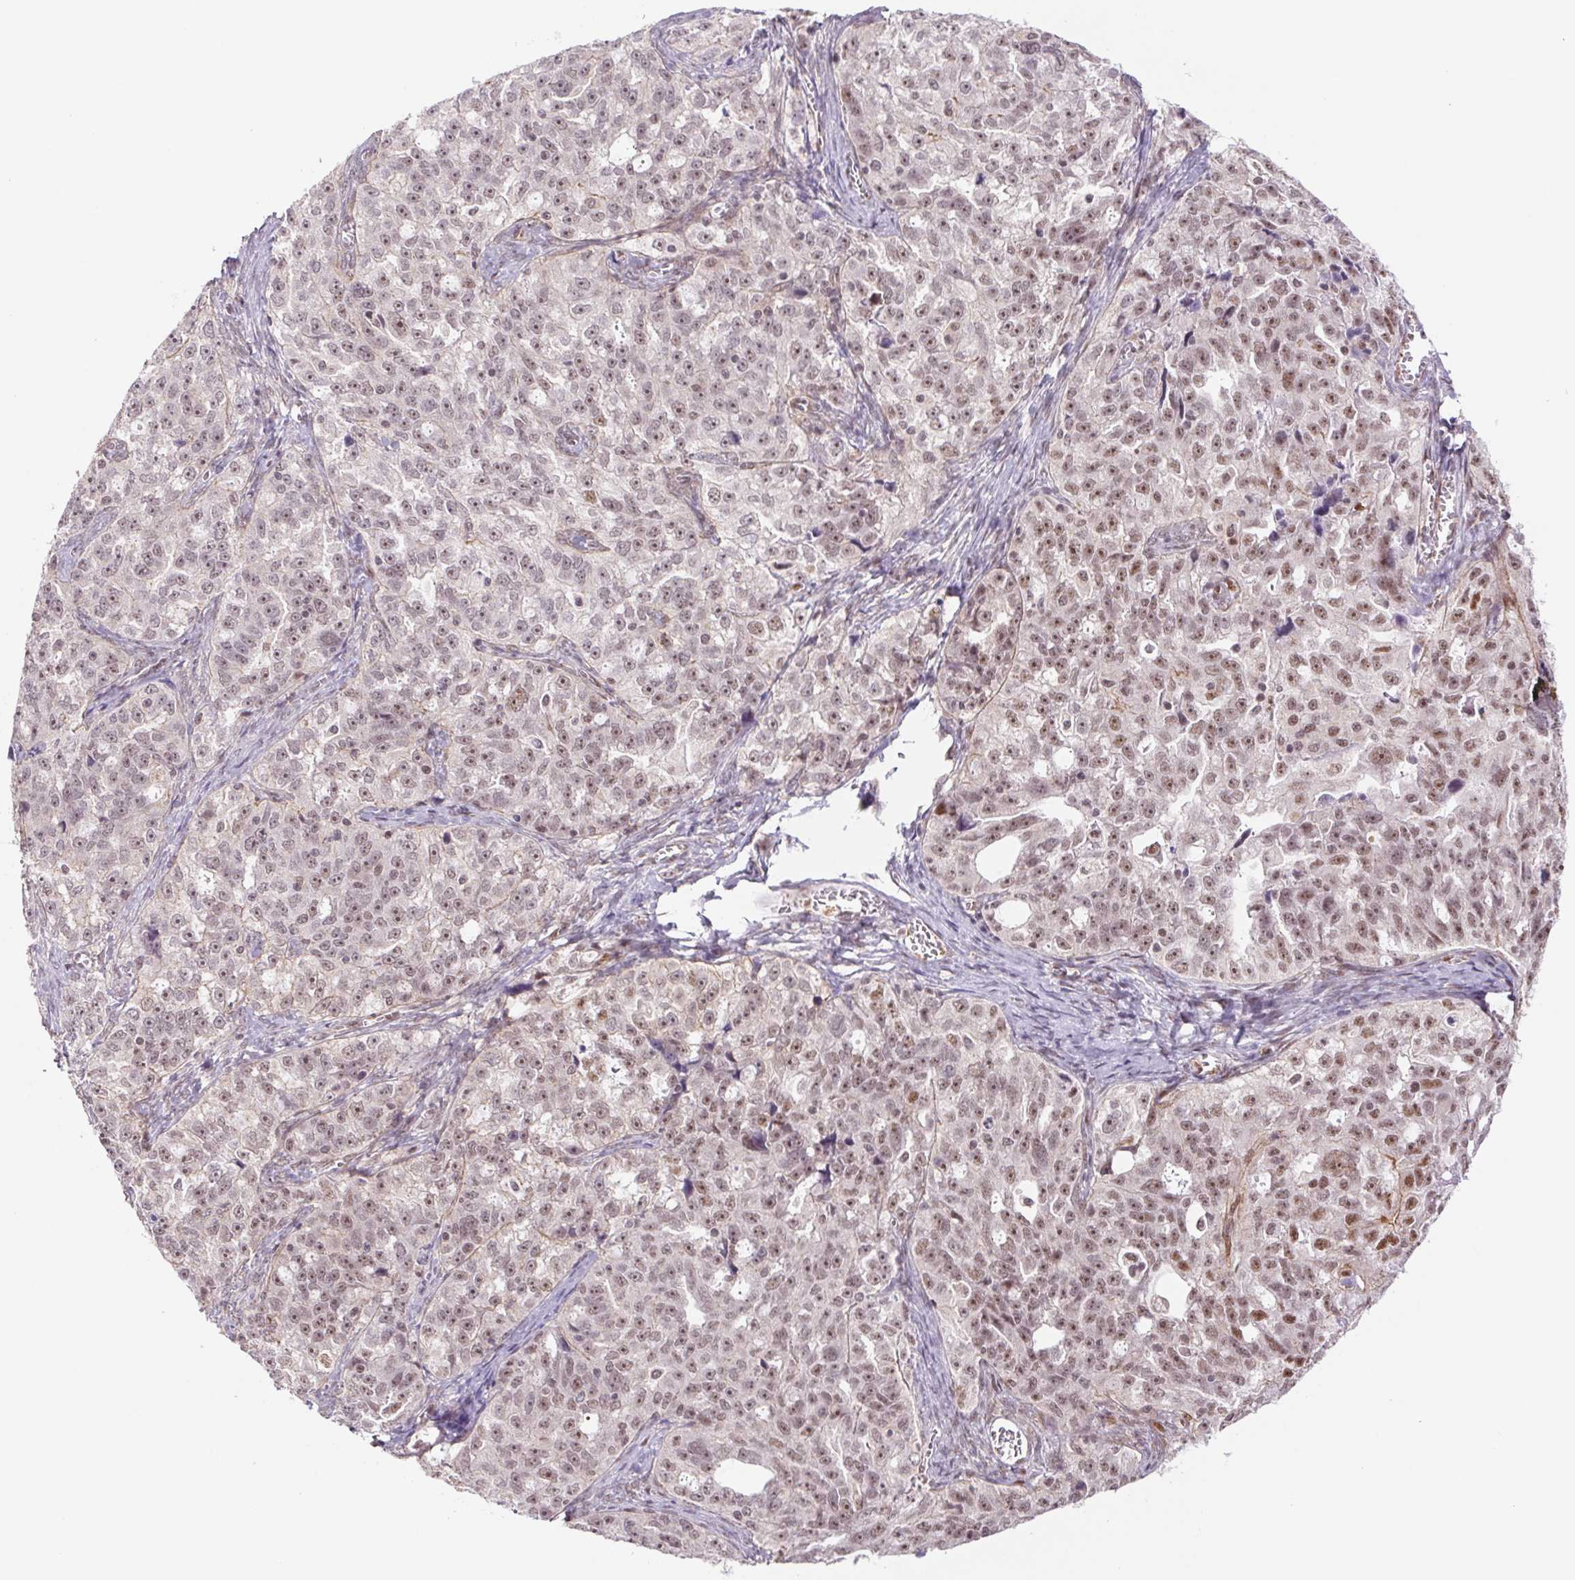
{"staining": {"intensity": "moderate", "quantity": ">75%", "location": "nuclear"}, "tissue": "ovarian cancer", "cell_type": "Tumor cells", "image_type": "cancer", "snomed": [{"axis": "morphology", "description": "Cystadenocarcinoma, serous, NOS"}, {"axis": "topography", "description": "Ovary"}], "caption": "Ovarian serous cystadenocarcinoma tissue shows moderate nuclear expression in approximately >75% of tumor cells, visualized by immunohistochemistry.", "gene": "CWC25", "patient": {"sex": "female", "age": 51}}